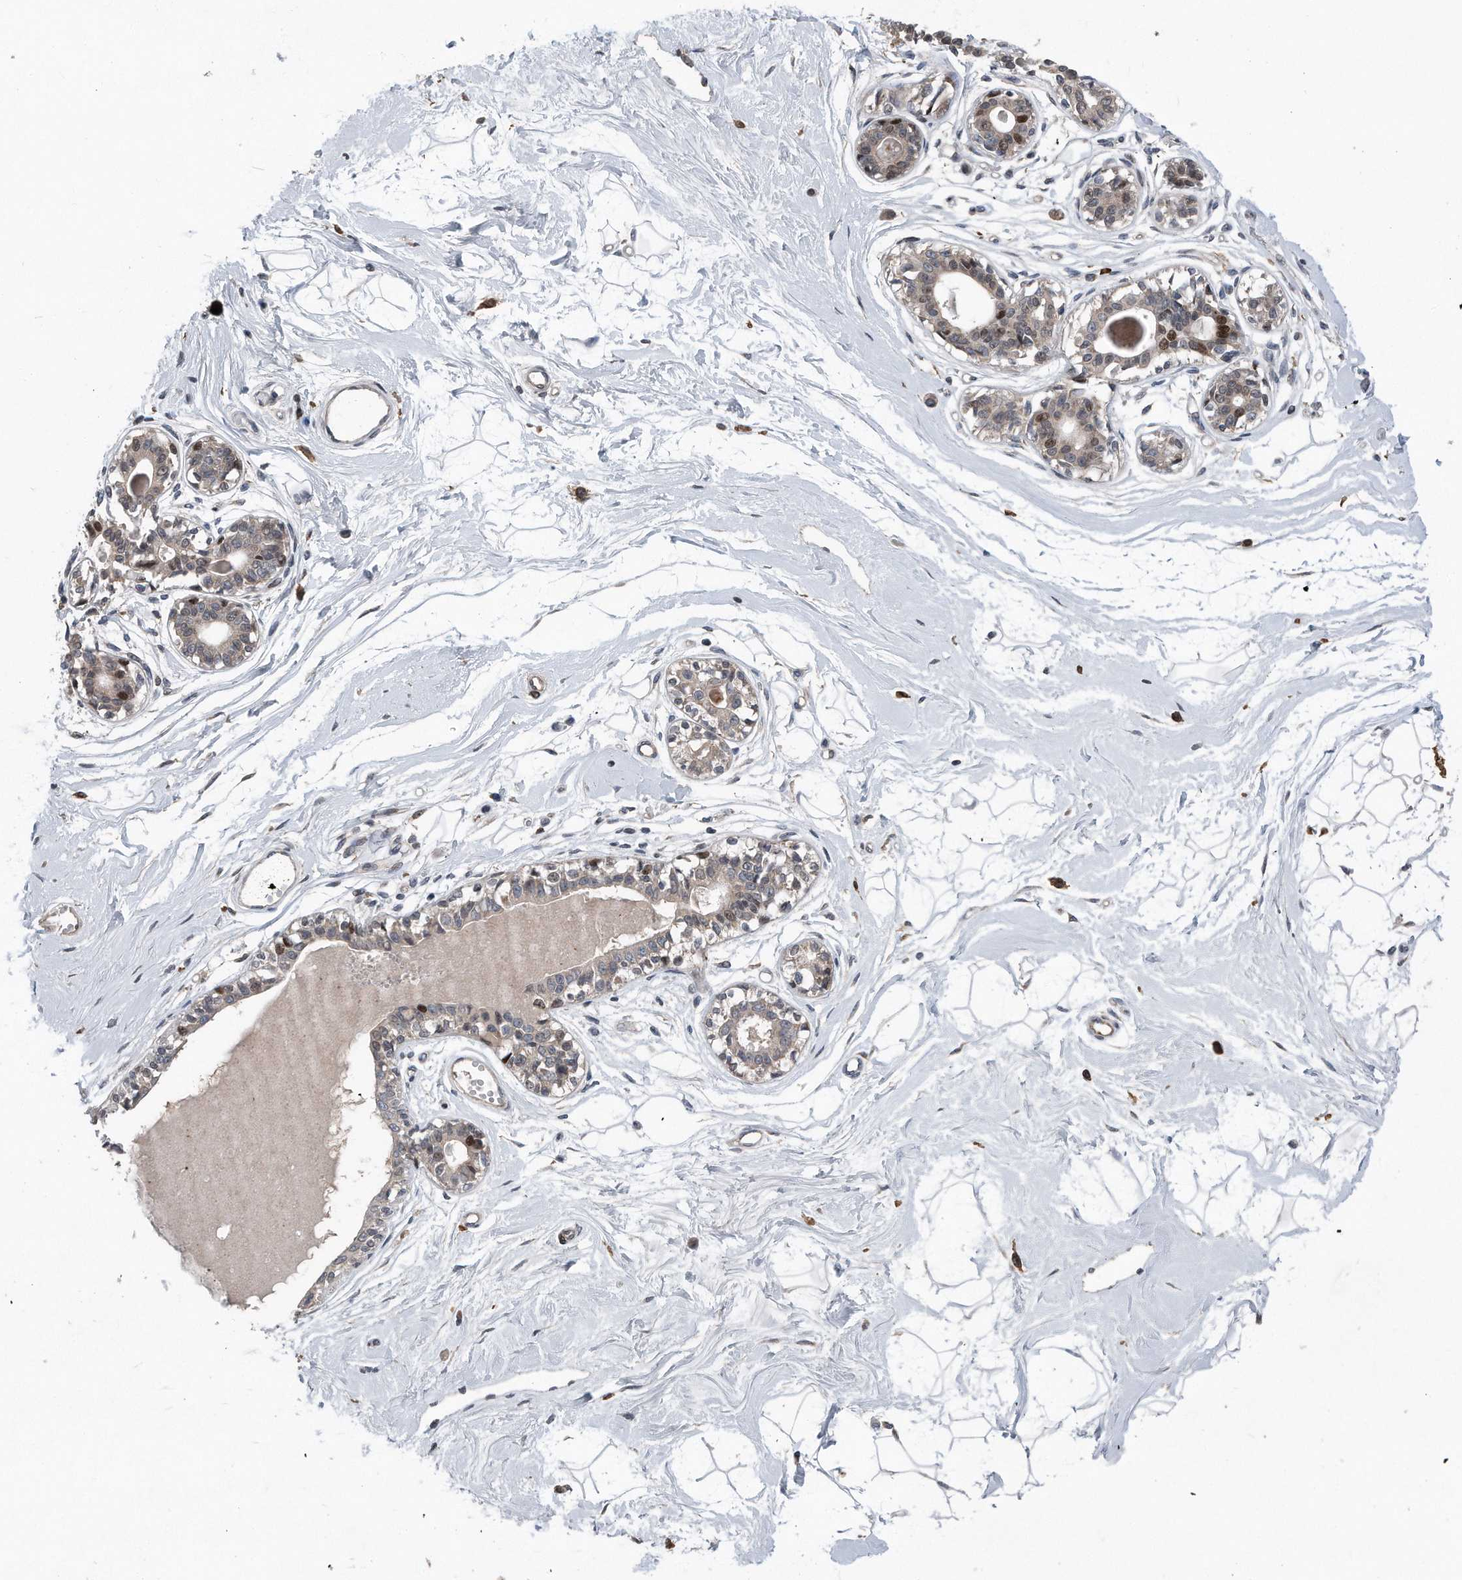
{"staining": {"intensity": "negative", "quantity": "none", "location": "none"}, "tissue": "breast", "cell_type": "Adipocytes", "image_type": "normal", "snomed": [{"axis": "morphology", "description": "Normal tissue, NOS"}, {"axis": "topography", "description": "Breast"}], "caption": "Immunohistochemistry (IHC) histopathology image of normal human breast stained for a protein (brown), which displays no staining in adipocytes. (DAB (3,3'-diaminobenzidine) immunohistochemistry visualized using brightfield microscopy, high magnification).", "gene": "DST", "patient": {"sex": "female", "age": 45}}